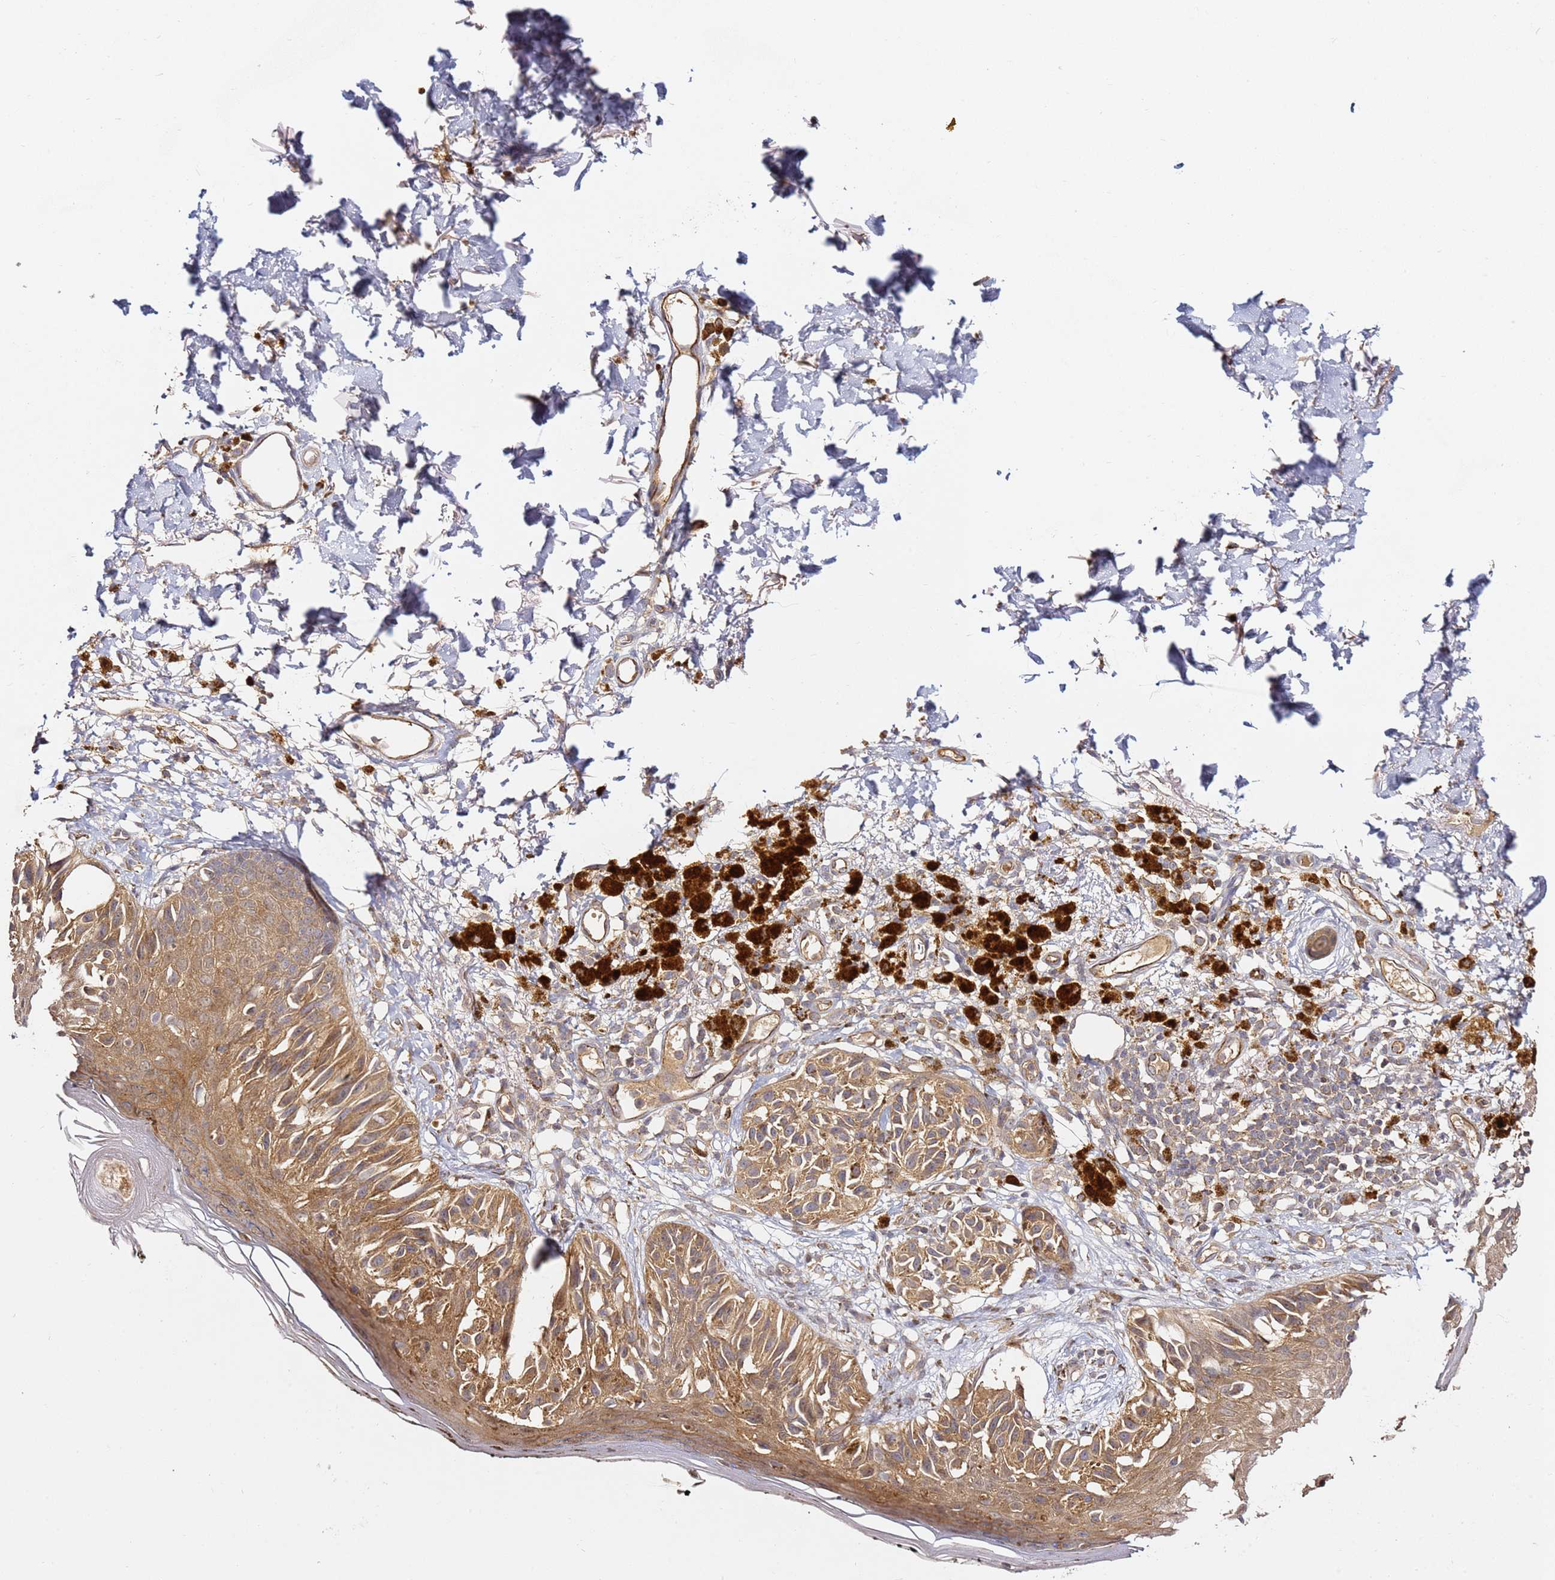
{"staining": {"intensity": "moderate", "quantity": ">75%", "location": "cytoplasmic/membranous"}, "tissue": "melanoma", "cell_type": "Tumor cells", "image_type": "cancer", "snomed": [{"axis": "morphology", "description": "Malignant melanoma, NOS"}, {"axis": "topography", "description": "Skin"}], "caption": "Melanoma was stained to show a protein in brown. There is medium levels of moderate cytoplasmic/membranous positivity in about >75% of tumor cells. (Brightfield microscopy of DAB IHC at high magnification).", "gene": "OSBPL2", "patient": {"sex": "male", "age": 73}}